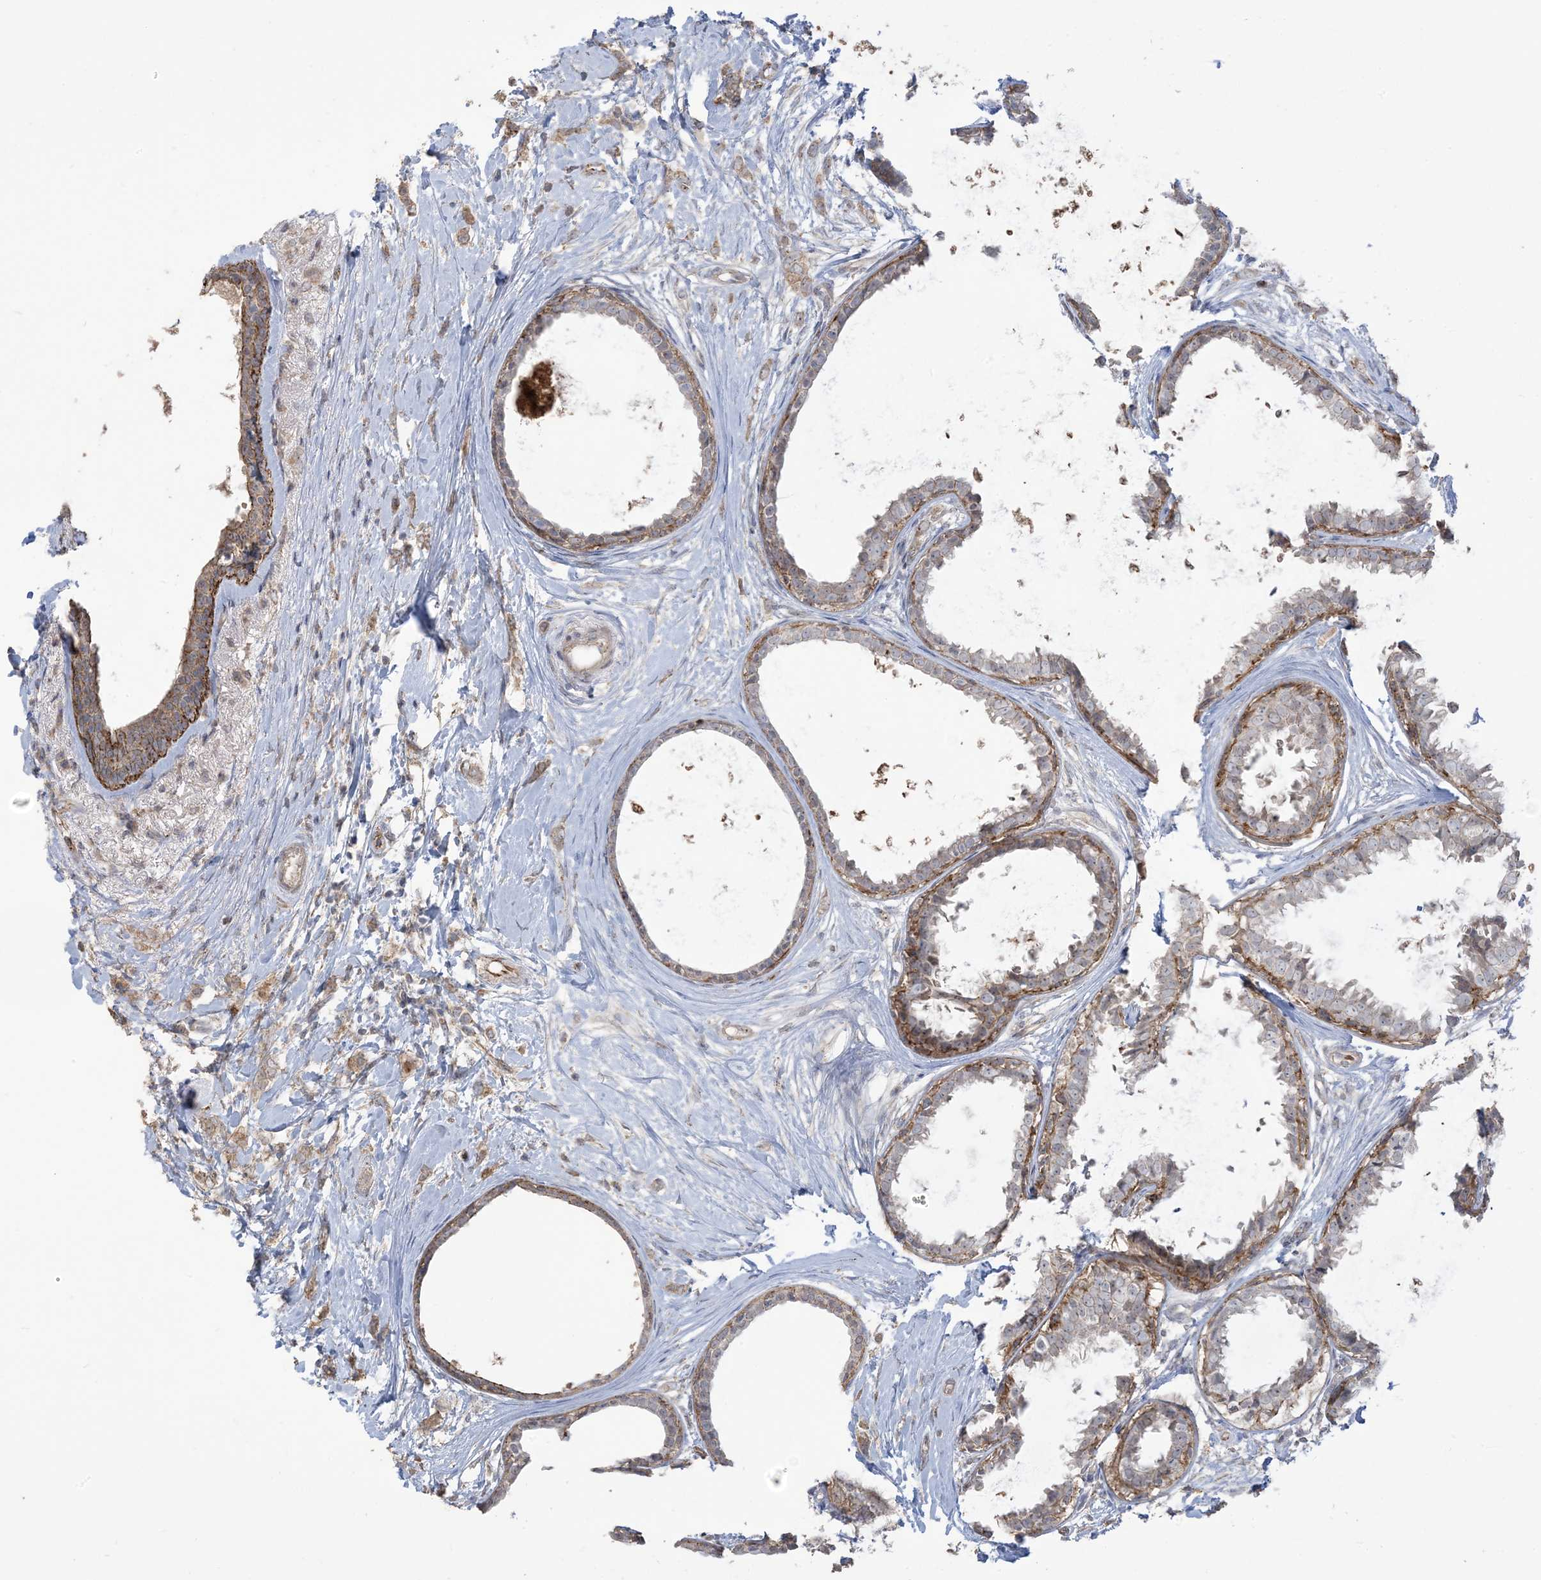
{"staining": {"intensity": "weak", "quantity": ">75%", "location": "cytoplasmic/membranous"}, "tissue": "breast cancer", "cell_type": "Tumor cells", "image_type": "cancer", "snomed": [{"axis": "morphology", "description": "Normal tissue, NOS"}, {"axis": "morphology", "description": "Lobular carcinoma"}, {"axis": "topography", "description": "Breast"}], "caption": "Lobular carcinoma (breast) was stained to show a protein in brown. There is low levels of weak cytoplasmic/membranous staining in about >75% of tumor cells.", "gene": "KLHL18", "patient": {"sex": "female", "age": 47}}